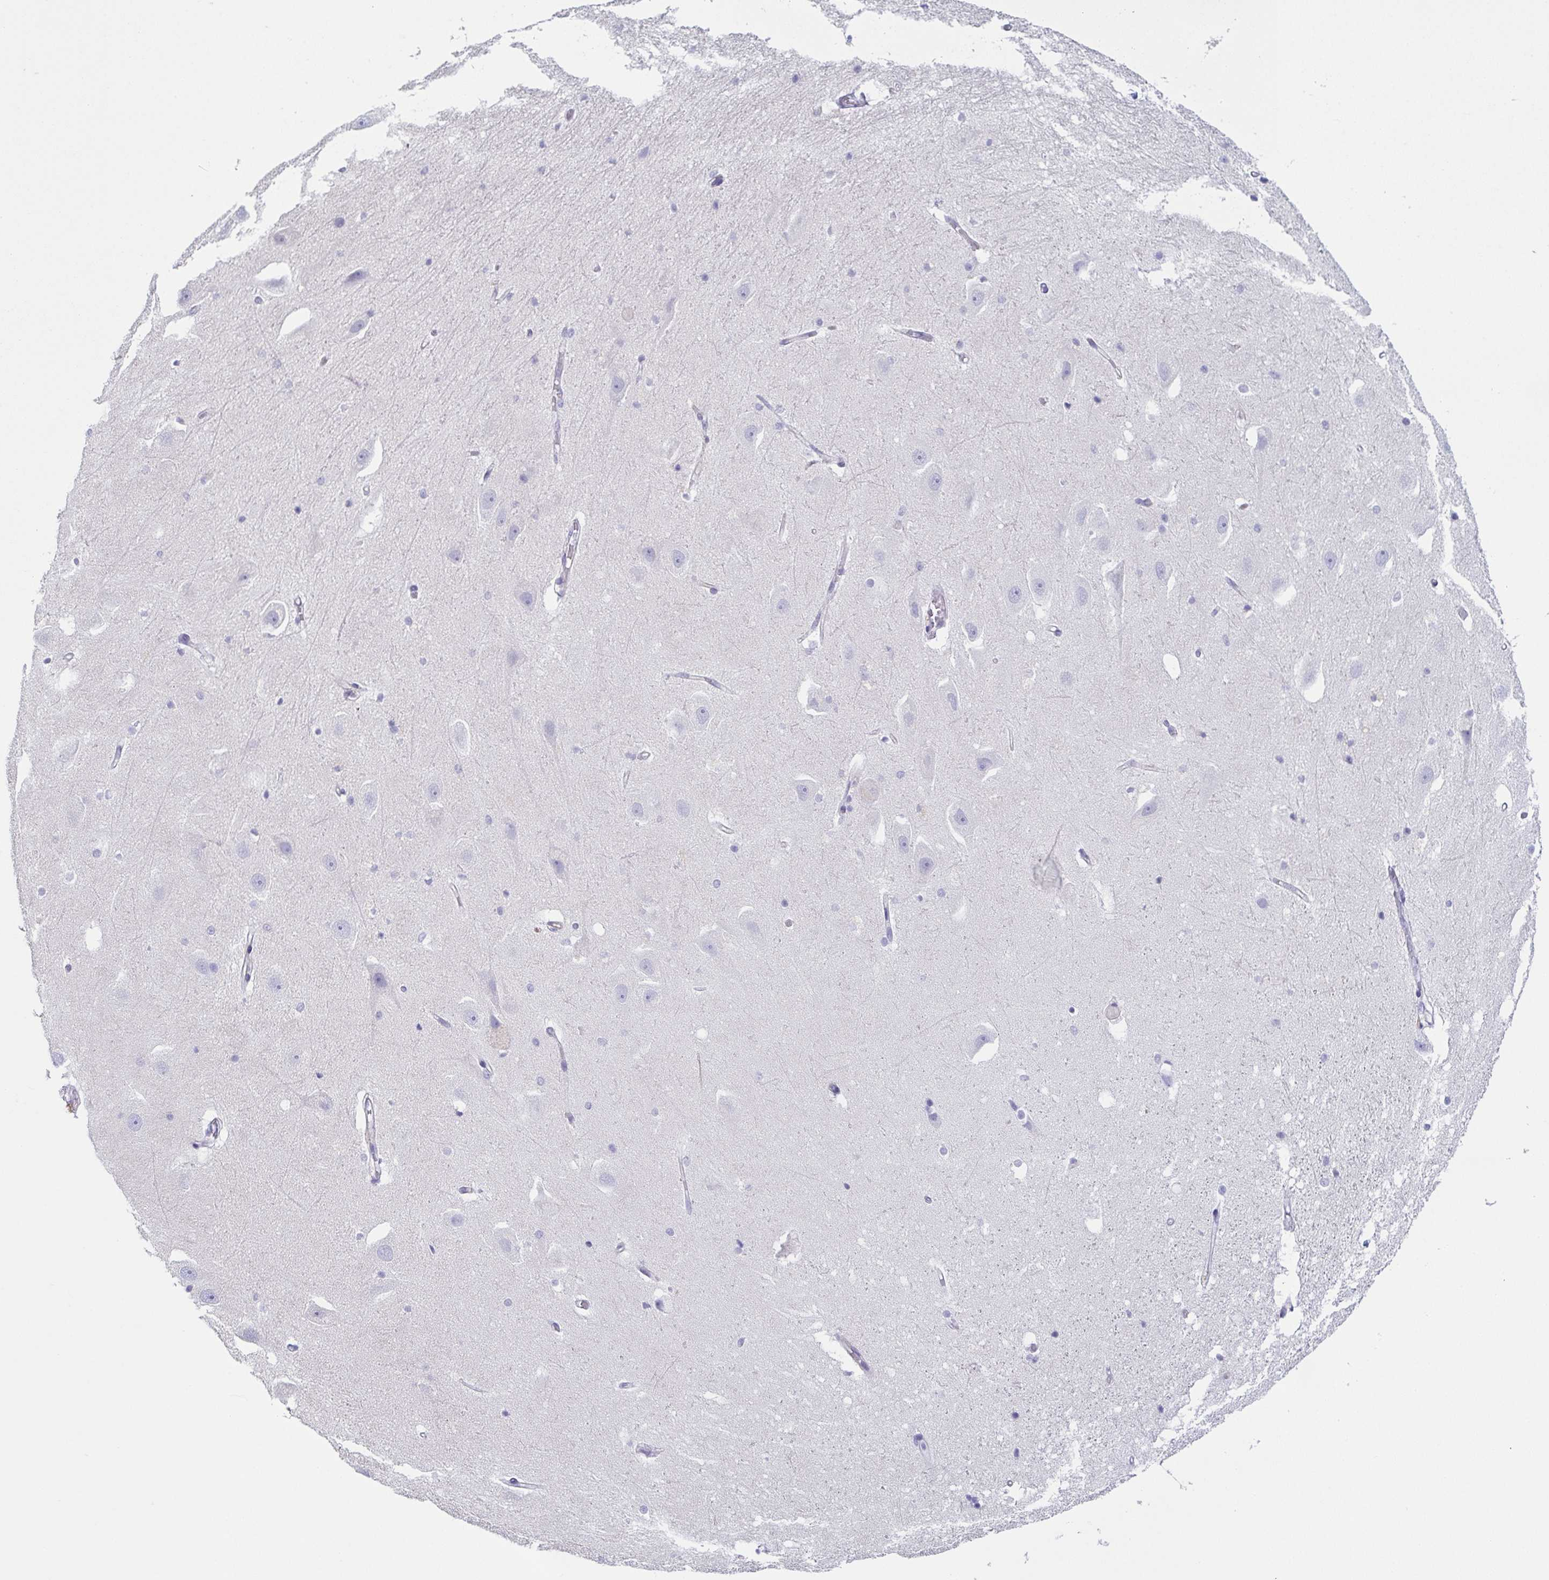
{"staining": {"intensity": "negative", "quantity": "none", "location": "none"}, "tissue": "hippocampus", "cell_type": "Glial cells", "image_type": "normal", "snomed": [{"axis": "morphology", "description": "Normal tissue, NOS"}, {"axis": "topography", "description": "Hippocampus"}], "caption": "The immunohistochemistry (IHC) image has no significant positivity in glial cells of hippocampus.", "gene": "PRR27", "patient": {"sex": "male", "age": 63}}